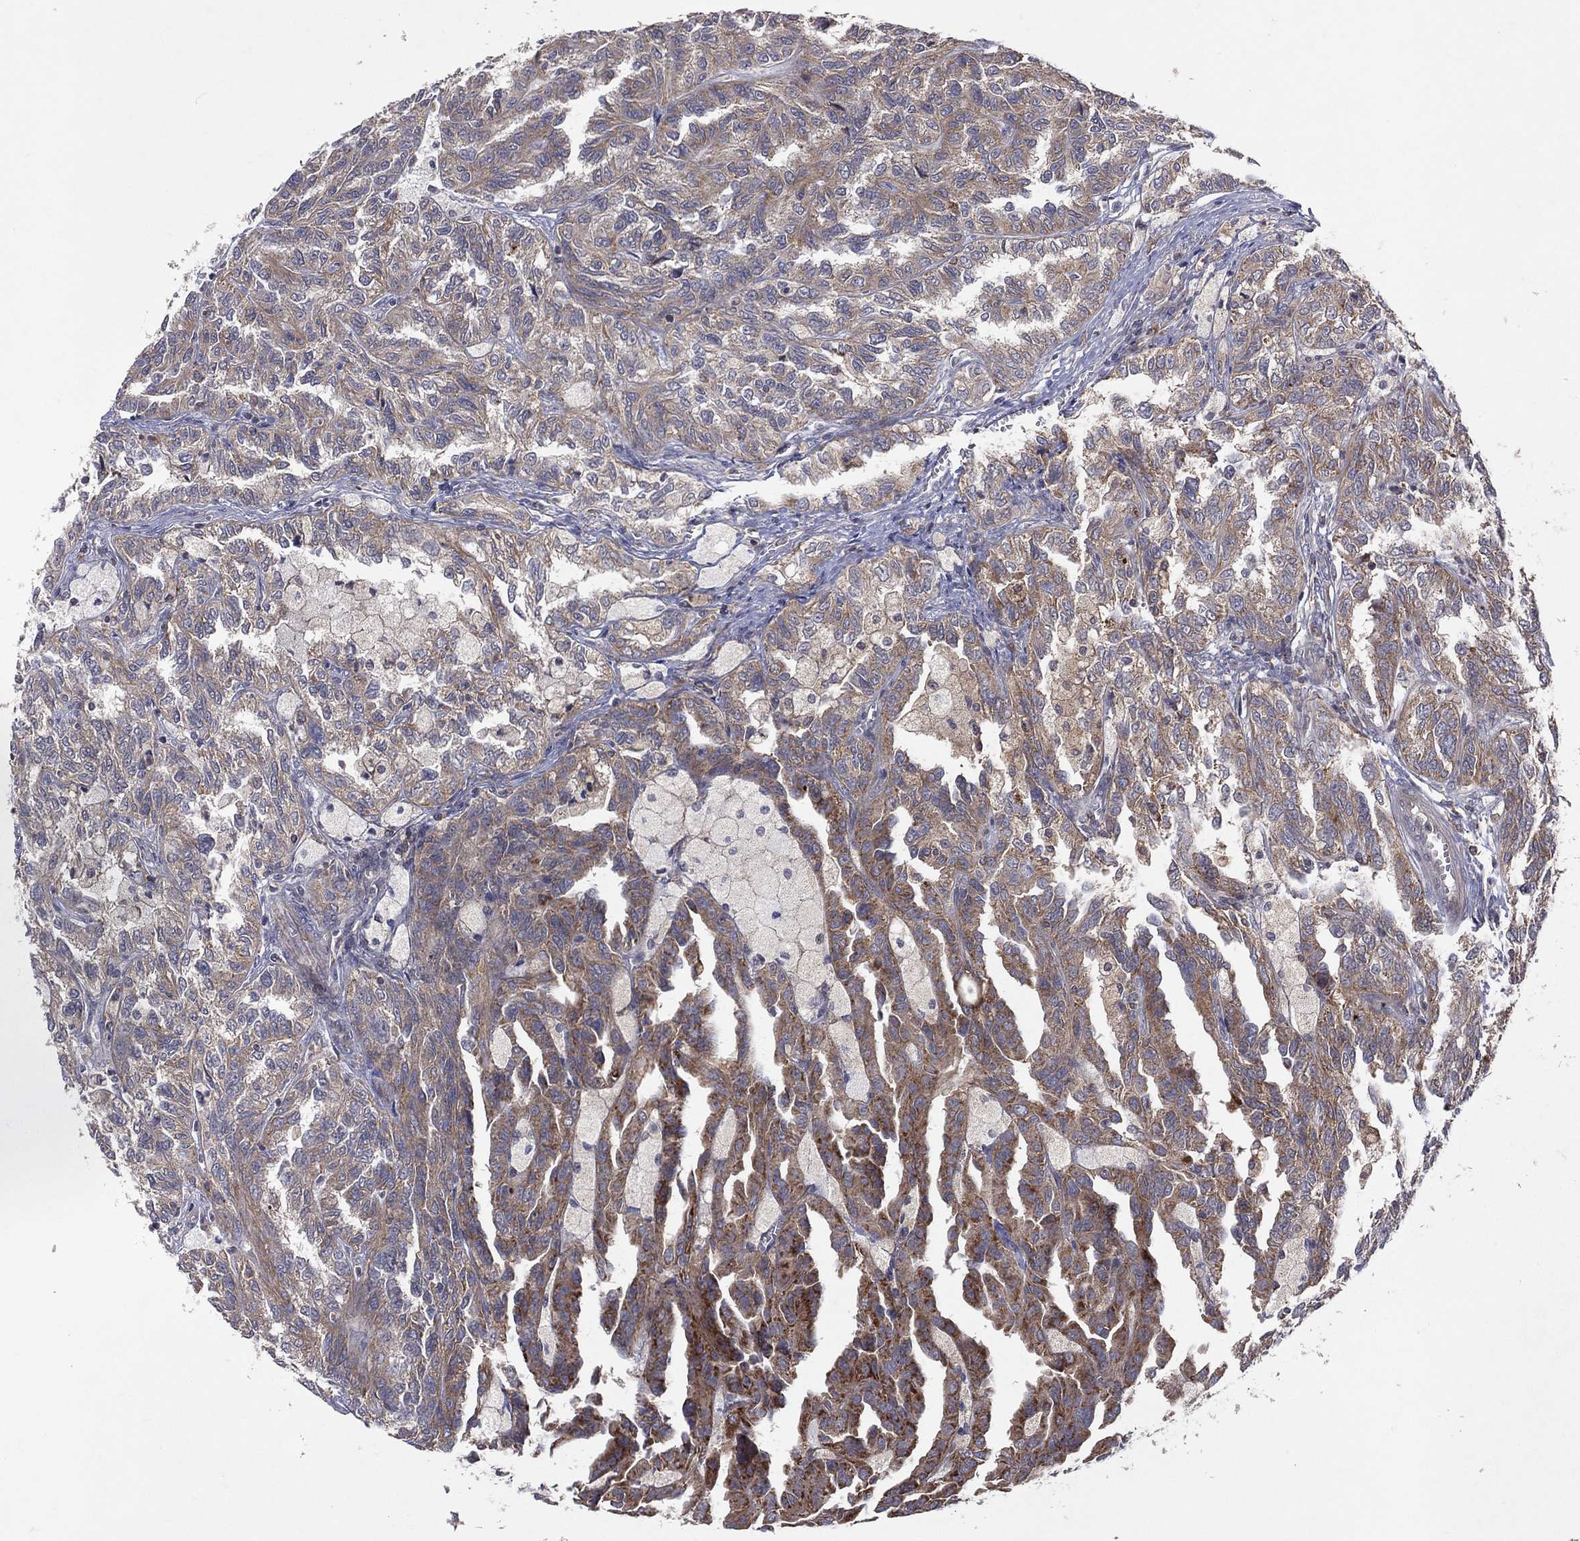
{"staining": {"intensity": "strong", "quantity": "25%-75%", "location": "cytoplasmic/membranous"}, "tissue": "renal cancer", "cell_type": "Tumor cells", "image_type": "cancer", "snomed": [{"axis": "morphology", "description": "Adenocarcinoma, NOS"}, {"axis": "topography", "description": "Kidney"}], "caption": "Renal cancer was stained to show a protein in brown. There is high levels of strong cytoplasmic/membranous staining in approximately 25%-75% of tumor cells. The staining was performed using DAB (3,3'-diaminobenzidine), with brown indicating positive protein expression. Nuclei are stained blue with hematoxylin.", "gene": "STARD3", "patient": {"sex": "male", "age": 79}}